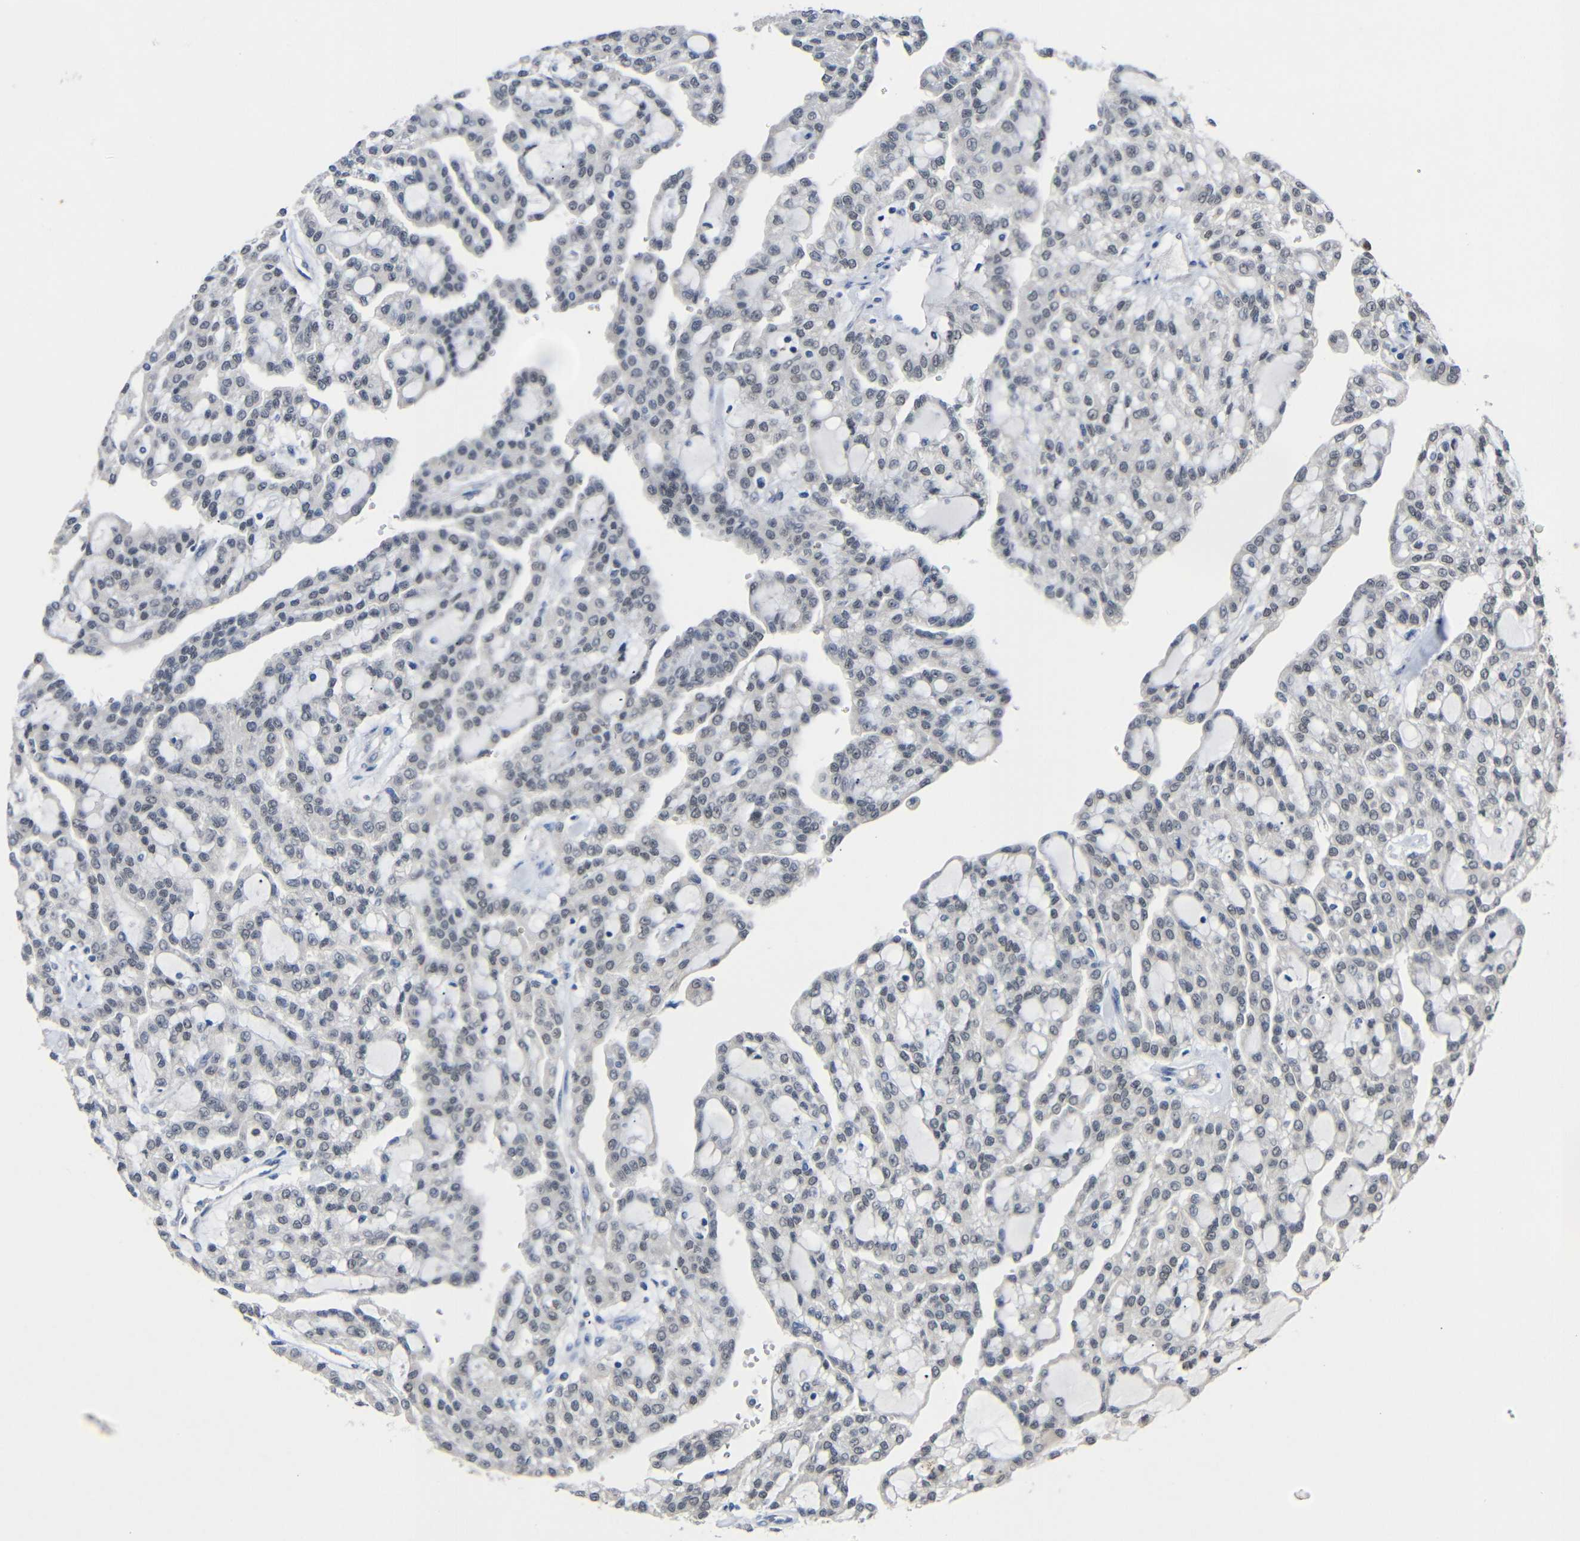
{"staining": {"intensity": "negative", "quantity": "none", "location": "none"}, "tissue": "renal cancer", "cell_type": "Tumor cells", "image_type": "cancer", "snomed": [{"axis": "morphology", "description": "Adenocarcinoma, NOS"}, {"axis": "topography", "description": "Kidney"}], "caption": "Immunohistochemistry micrograph of neoplastic tissue: human renal adenocarcinoma stained with DAB (3,3'-diaminobenzidine) demonstrates no significant protein expression in tumor cells.", "gene": "HNF1A", "patient": {"sex": "male", "age": 63}}